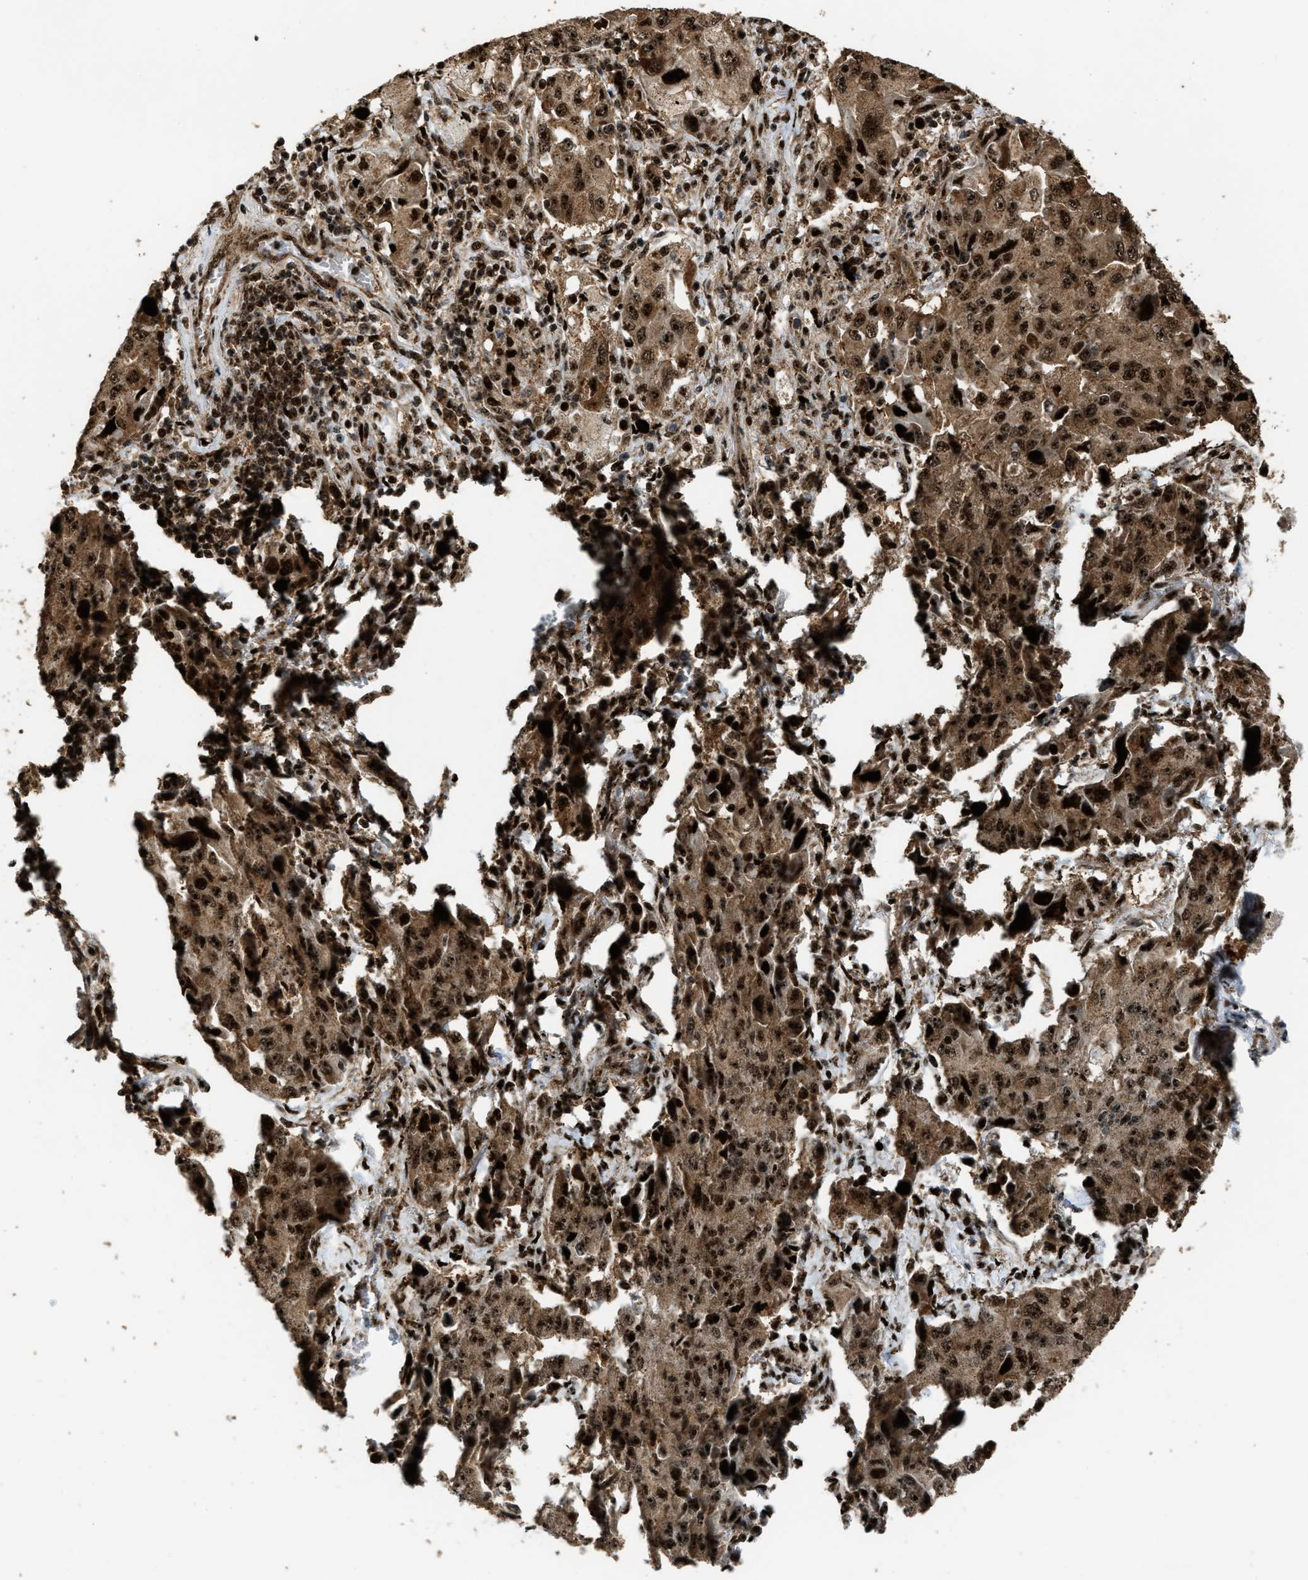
{"staining": {"intensity": "strong", "quantity": ">75%", "location": "cytoplasmic/membranous,nuclear"}, "tissue": "lung cancer", "cell_type": "Tumor cells", "image_type": "cancer", "snomed": [{"axis": "morphology", "description": "Adenocarcinoma, NOS"}, {"axis": "topography", "description": "Lung"}], "caption": "Lung cancer (adenocarcinoma) stained with DAB (3,3'-diaminobenzidine) IHC reveals high levels of strong cytoplasmic/membranous and nuclear expression in approximately >75% of tumor cells.", "gene": "ZNF687", "patient": {"sex": "female", "age": 65}}